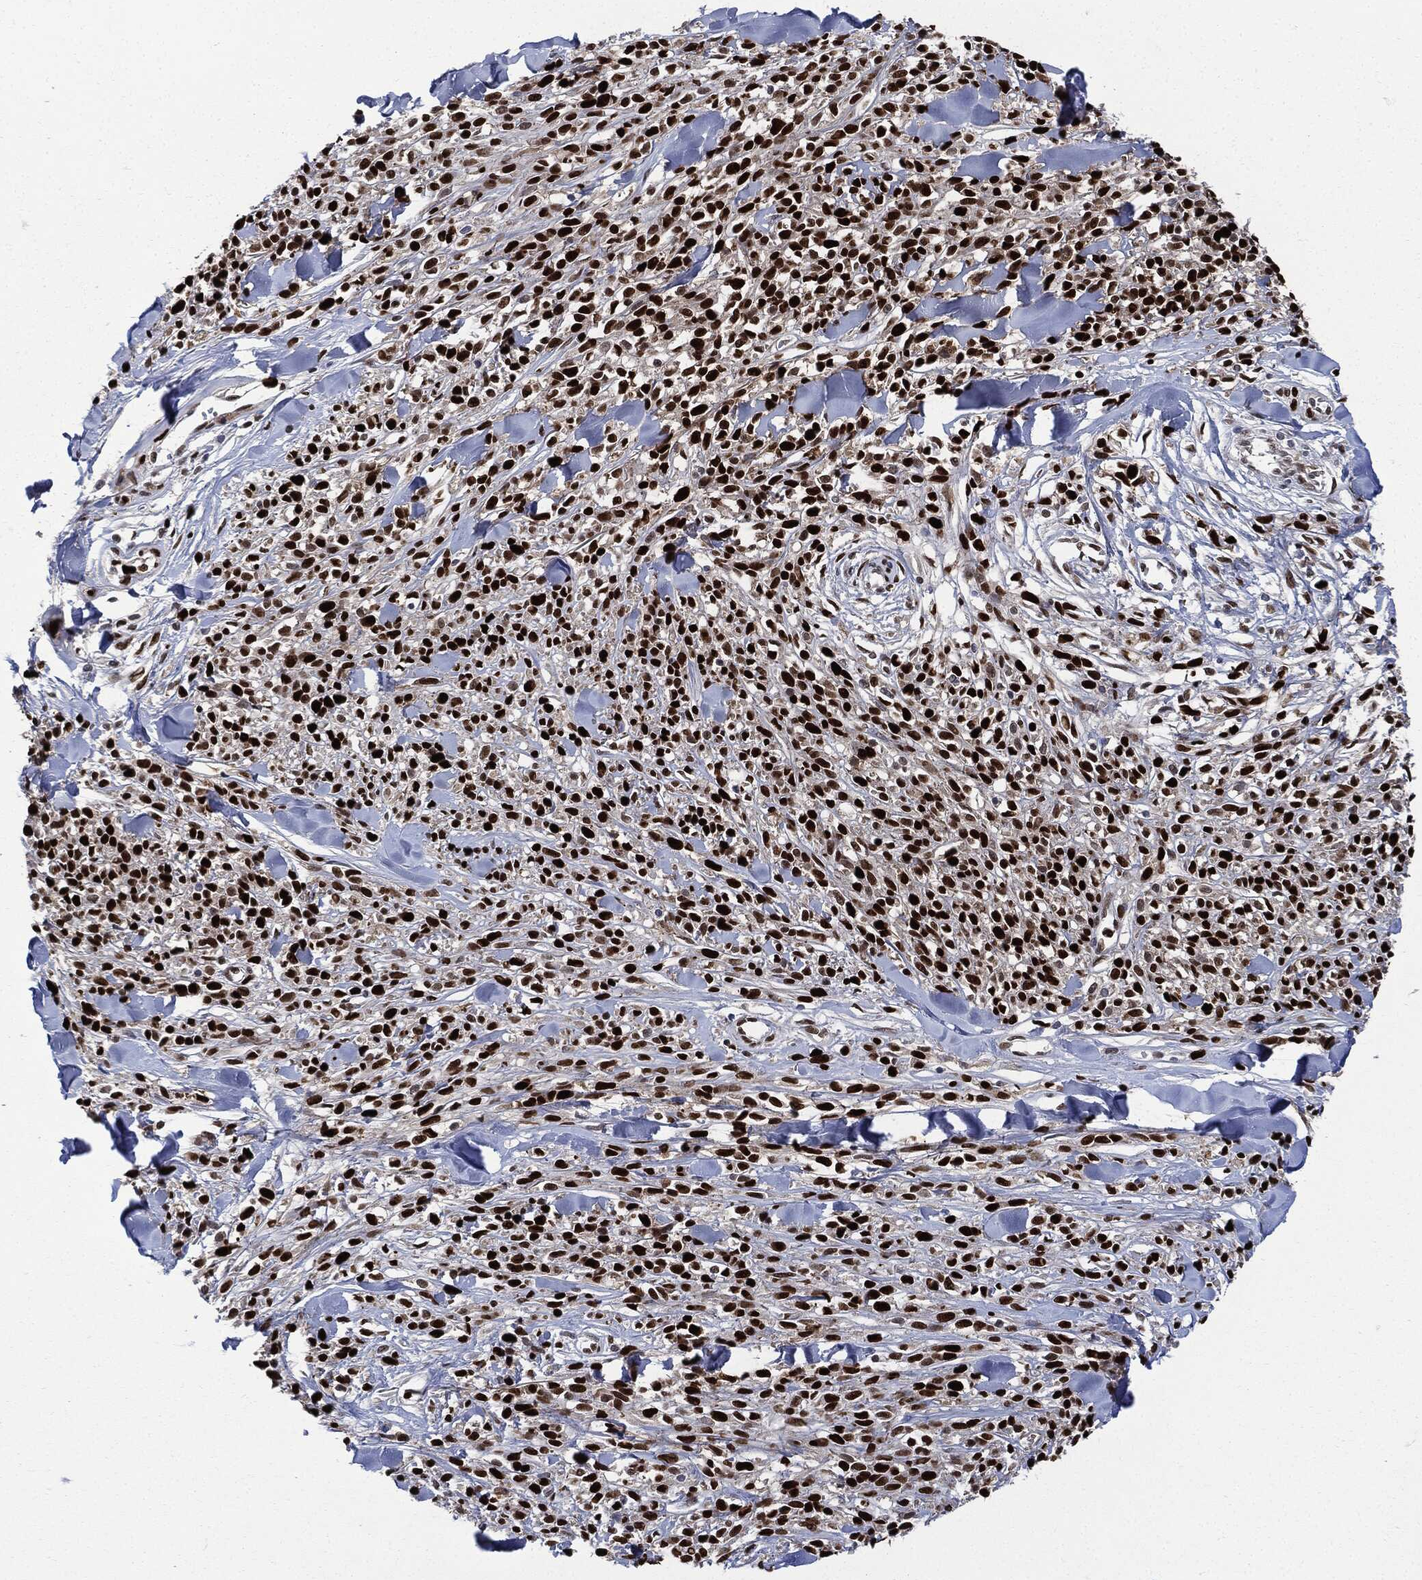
{"staining": {"intensity": "strong", "quantity": ">75%", "location": "nuclear"}, "tissue": "melanoma", "cell_type": "Tumor cells", "image_type": "cancer", "snomed": [{"axis": "morphology", "description": "Malignant melanoma, NOS"}, {"axis": "topography", "description": "Skin"}, {"axis": "topography", "description": "Skin of trunk"}], "caption": "Immunohistochemical staining of malignant melanoma exhibits high levels of strong nuclear protein staining in approximately >75% of tumor cells. (Brightfield microscopy of DAB IHC at high magnification).", "gene": "PCNA", "patient": {"sex": "male", "age": 74}}